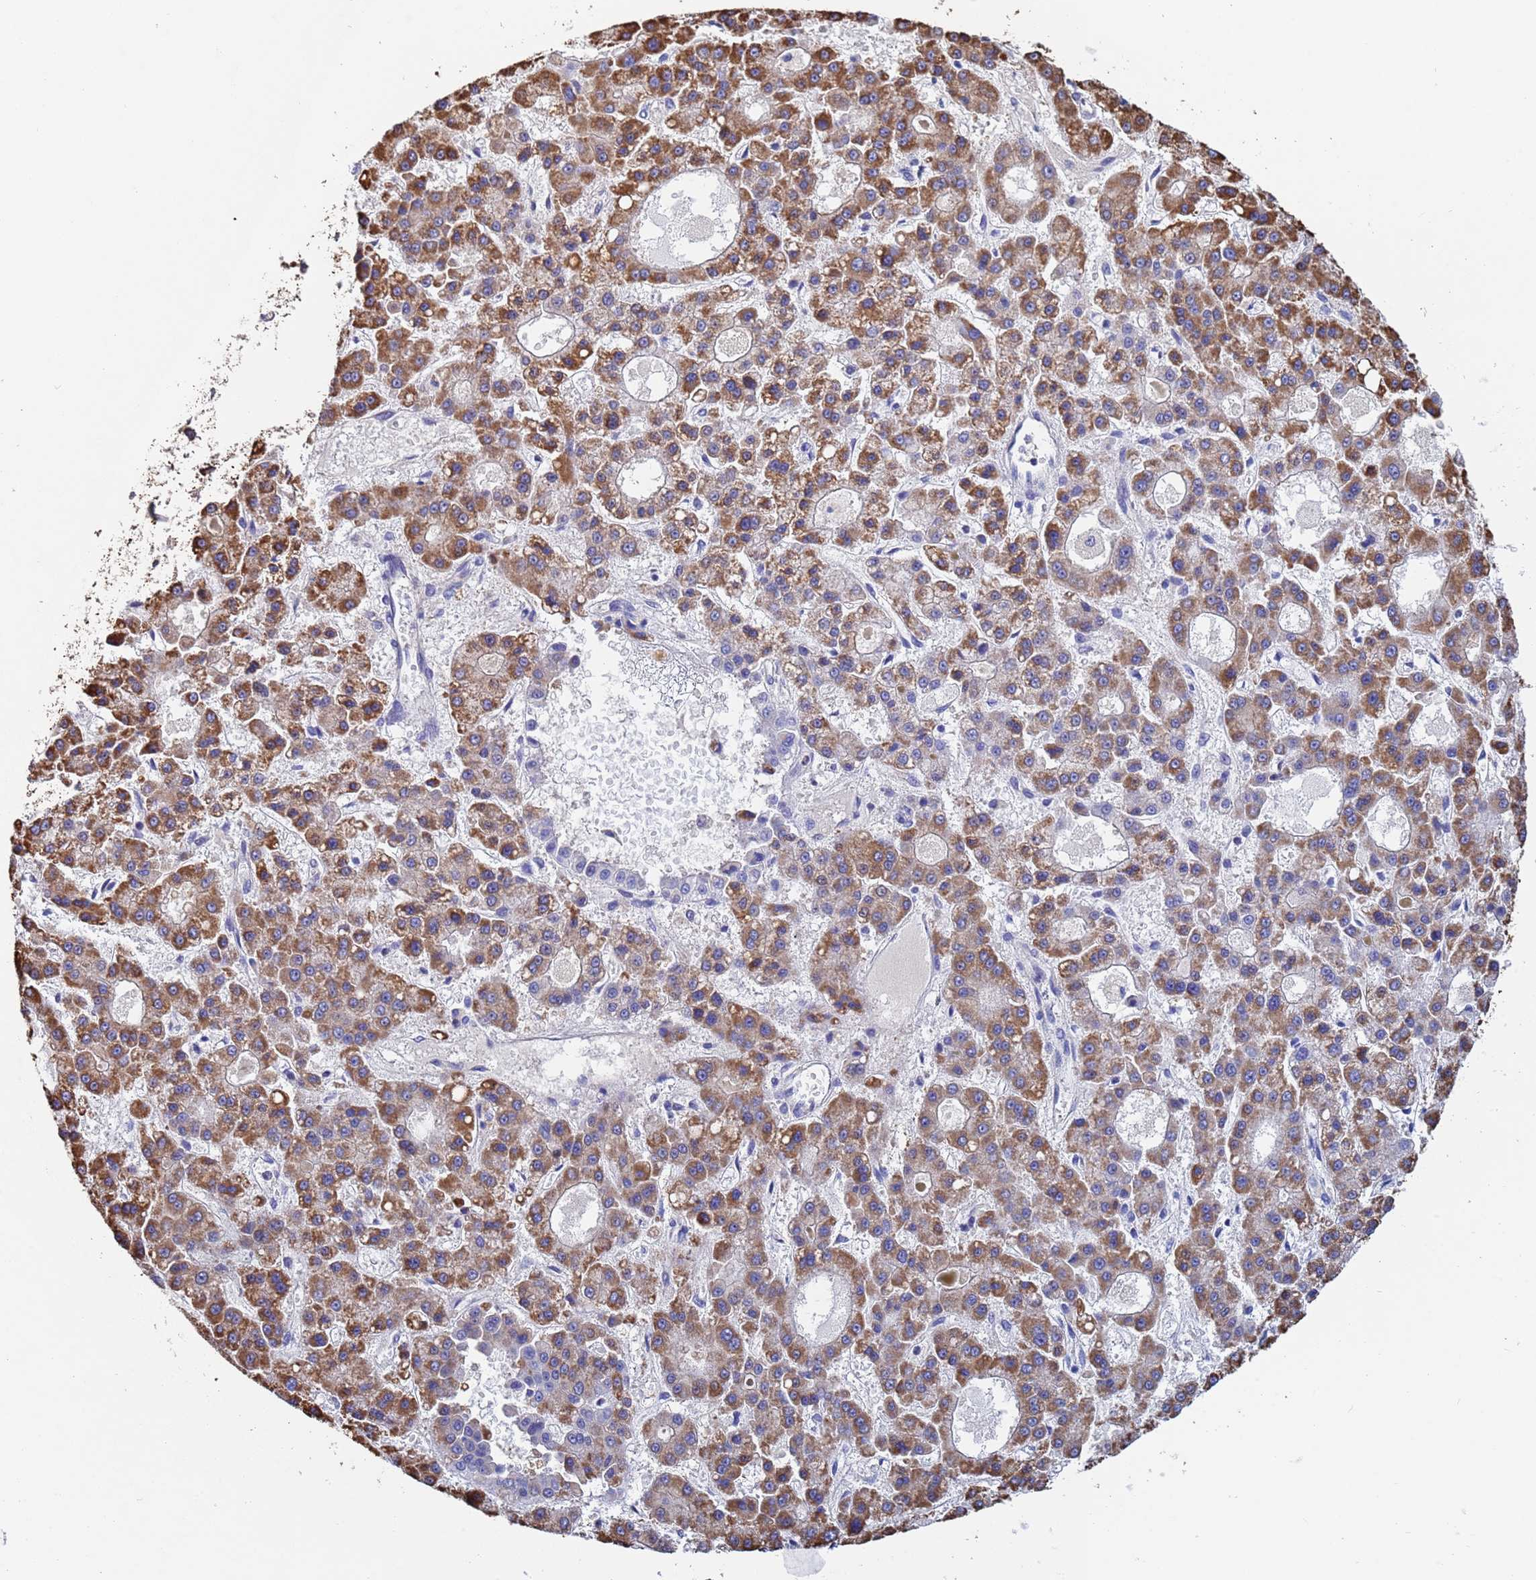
{"staining": {"intensity": "moderate", "quantity": ">75%", "location": "cytoplasmic/membranous"}, "tissue": "liver cancer", "cell_type": "Tumor cells", "image_type": "cancer", "snomed": [{"axis": "morphology", "description": "Carcinoma, Hepatocellular, NOS"}, {"axis": "topography", "description": "Liver"}], "caption": "A medium amount of moderate cytoplasmic/membranous expression is appreciated in about >75% of tumor cells in liver cancer (hepatocellular carcinoma) tissue. The staining was performed using DAB, with brown indicating positive protein expression. Nuclei are stained blue with hematoxylin.", "gene": "FAM25A", "patient": {"sex": "male", "age": 70}}